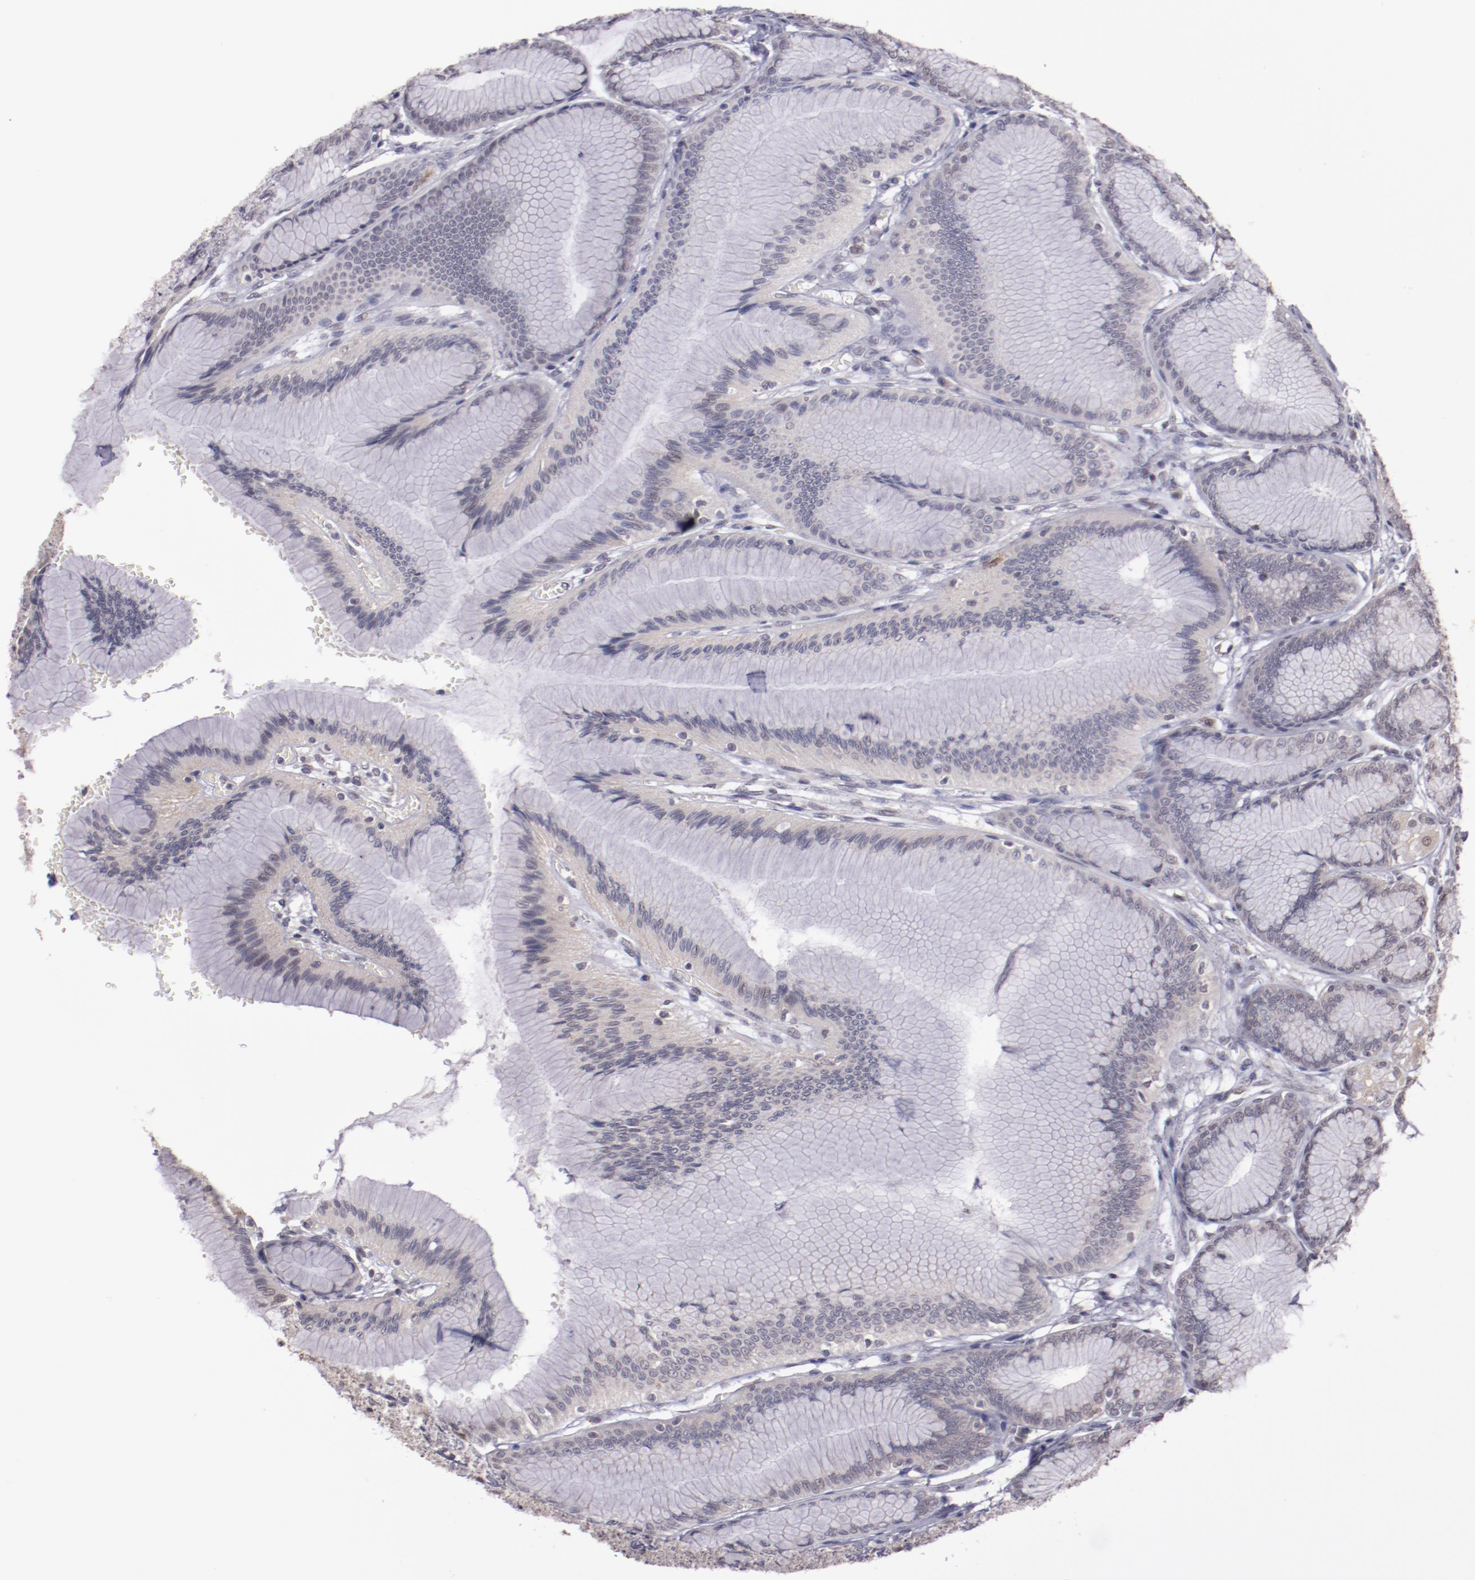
{"staining": {"intensity": "weak", "quantity": "25%-75%", "location": "cytoplasmic/membranous"}, "tissue": "stomach", "cell_type": "Glandular cells", "image_type": "normal", "snomed": [{"axis": "morphology", "description": "Normal tissue, NOS"}, {"axis": "morphology", "description": "Adenocarcinoma, NOS"}, {"axis": "topography", "description": "Stomach"}, {"axis": "topography", "description": "Stomach, lower"}], "caption": "This histopathology image demonstrates immunohistochemistry (IHC) staining of unremarkable stomach, with low weak cytoplasmic/membranous expression in approximately 25%-75% of glandular cells.", "gene": "NRXN3", "patient": {"sex": "female", "age": 65}}